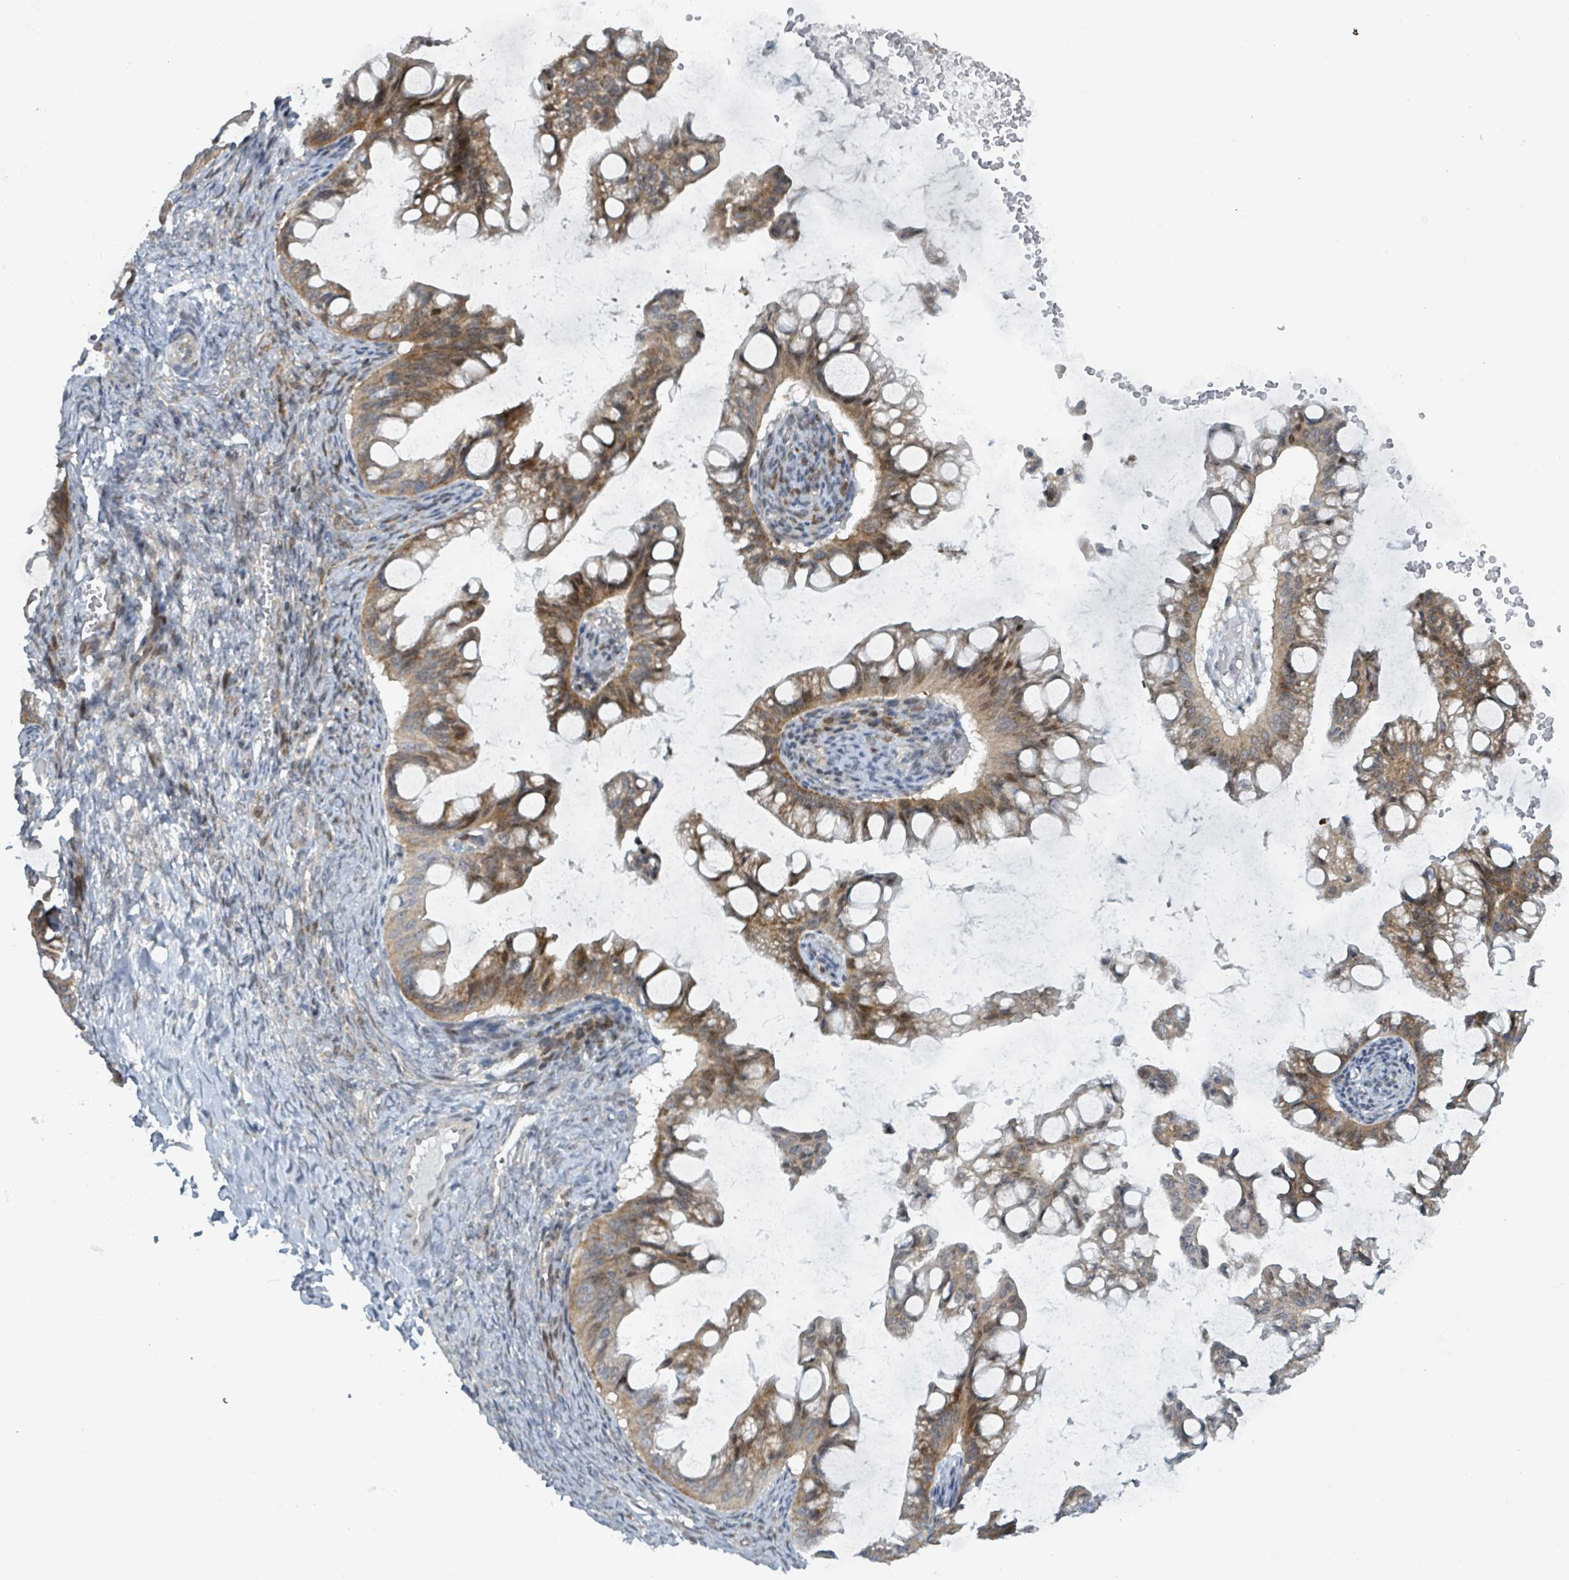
{"staining": {"intensity": "moderate", "quantity": ">75%", "location": "cytoplasmic/membranous,nuclear"}, "tissue": "ovarian cancer", "cell_type": "Tumor cells", "image_type": "cancer", "snomed": [{"axis": "morphology", "description": "Cystadenocarcinoma, mucinous, NOS"}, {"axis": "topography", "description": "Ovary"}], "caption": "A brown stain labels moderate cytoplasmic/membranous and nuclear expression of a protein in ovarian mucinous cystadenocarcinoma tumor cells. Immunohistochemistry (ihc) stains the protein in brown and the nuclei are stained blue.", "gene": "RPL32", "patient": {"sex": "female", "age": 73}}